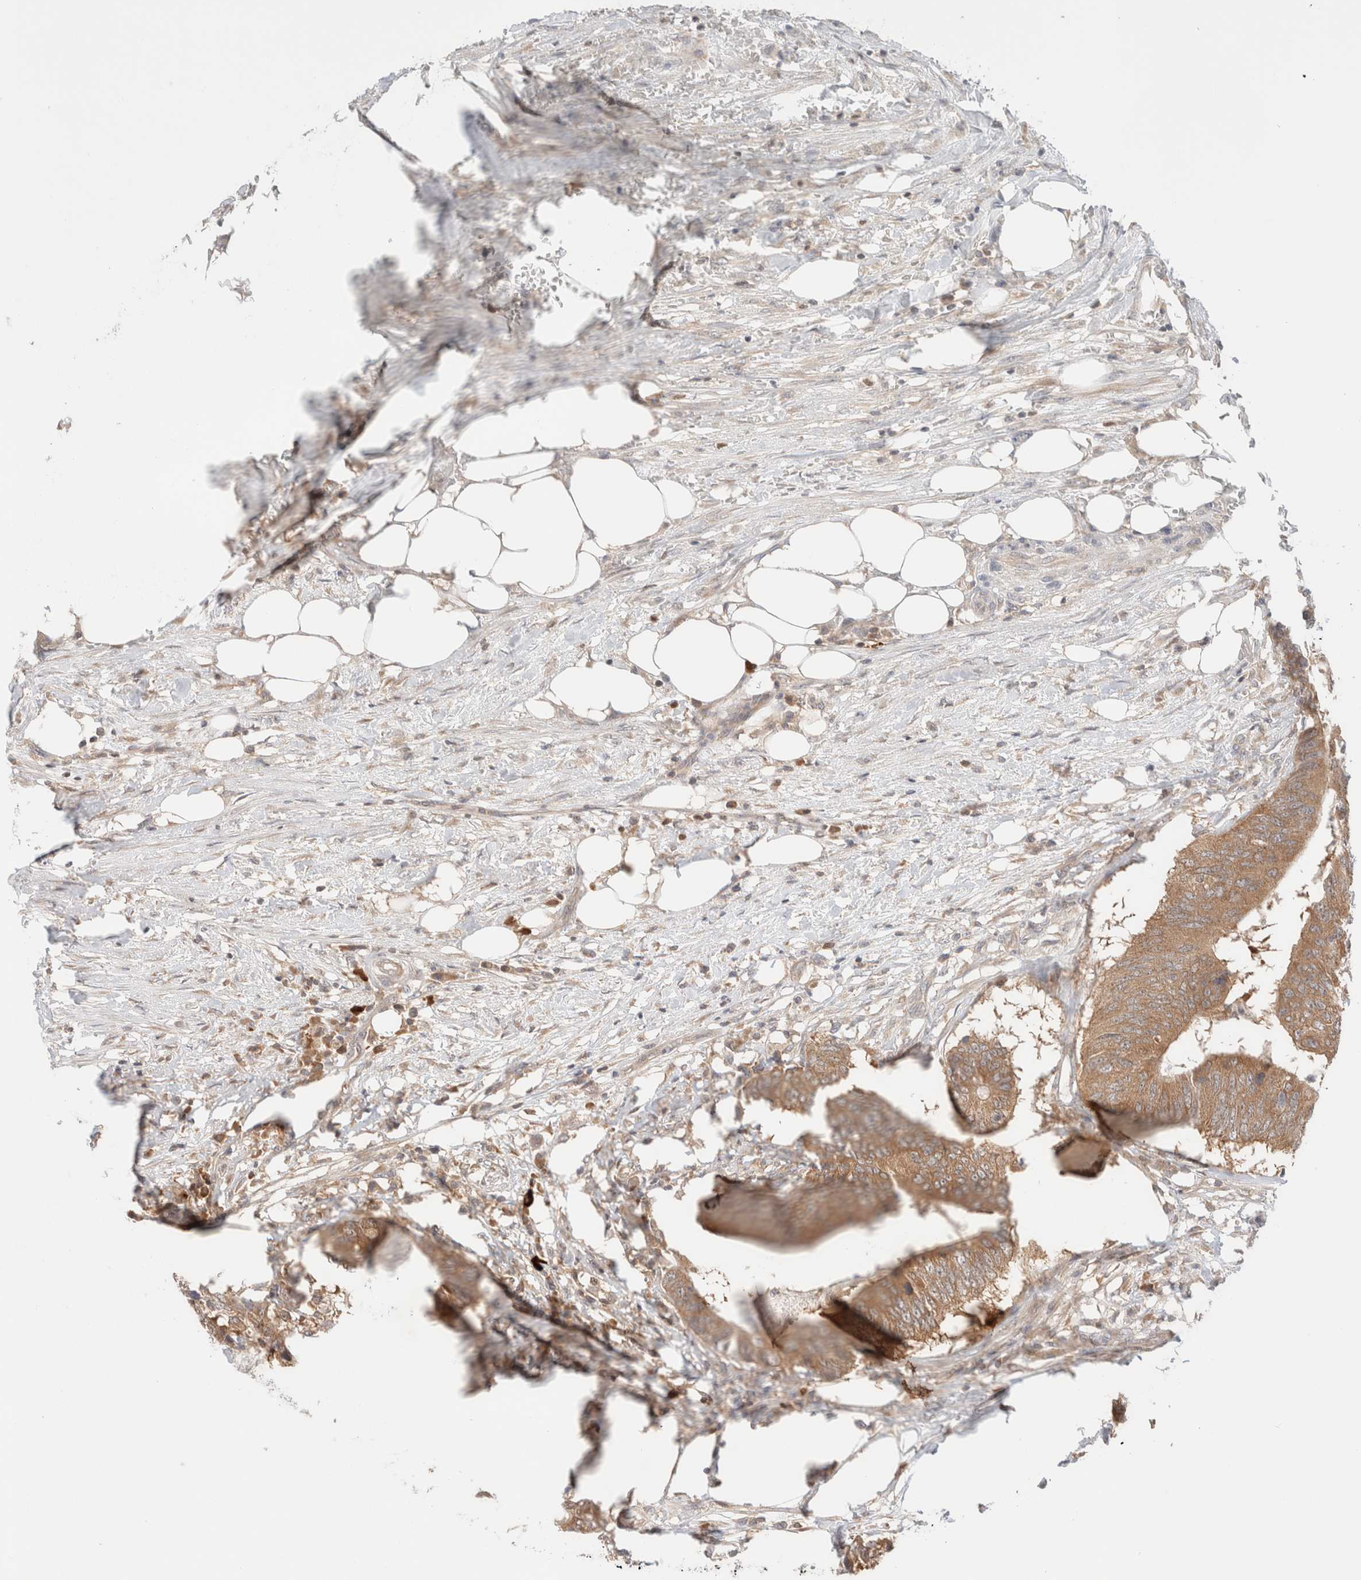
{"staining": {"intensity": "moderate", "quantity": ">75%", "location": "cytoplasmic/membranous"}, "tissue": "colorectal cancer", "cell_type": "Tumor cells", "image_type": "cancer", "snomed": [{"axis": "morphology", "description": "Adenocarcinoma, NOS"}, {"axis": "topography", "description": "Colon"}], "caption": "Colorectal cancer stained with a protein marker reveals moderate staining in tumor cells.", "gene": "XKR4", "patient": {"sex": "male", "age": 56}}